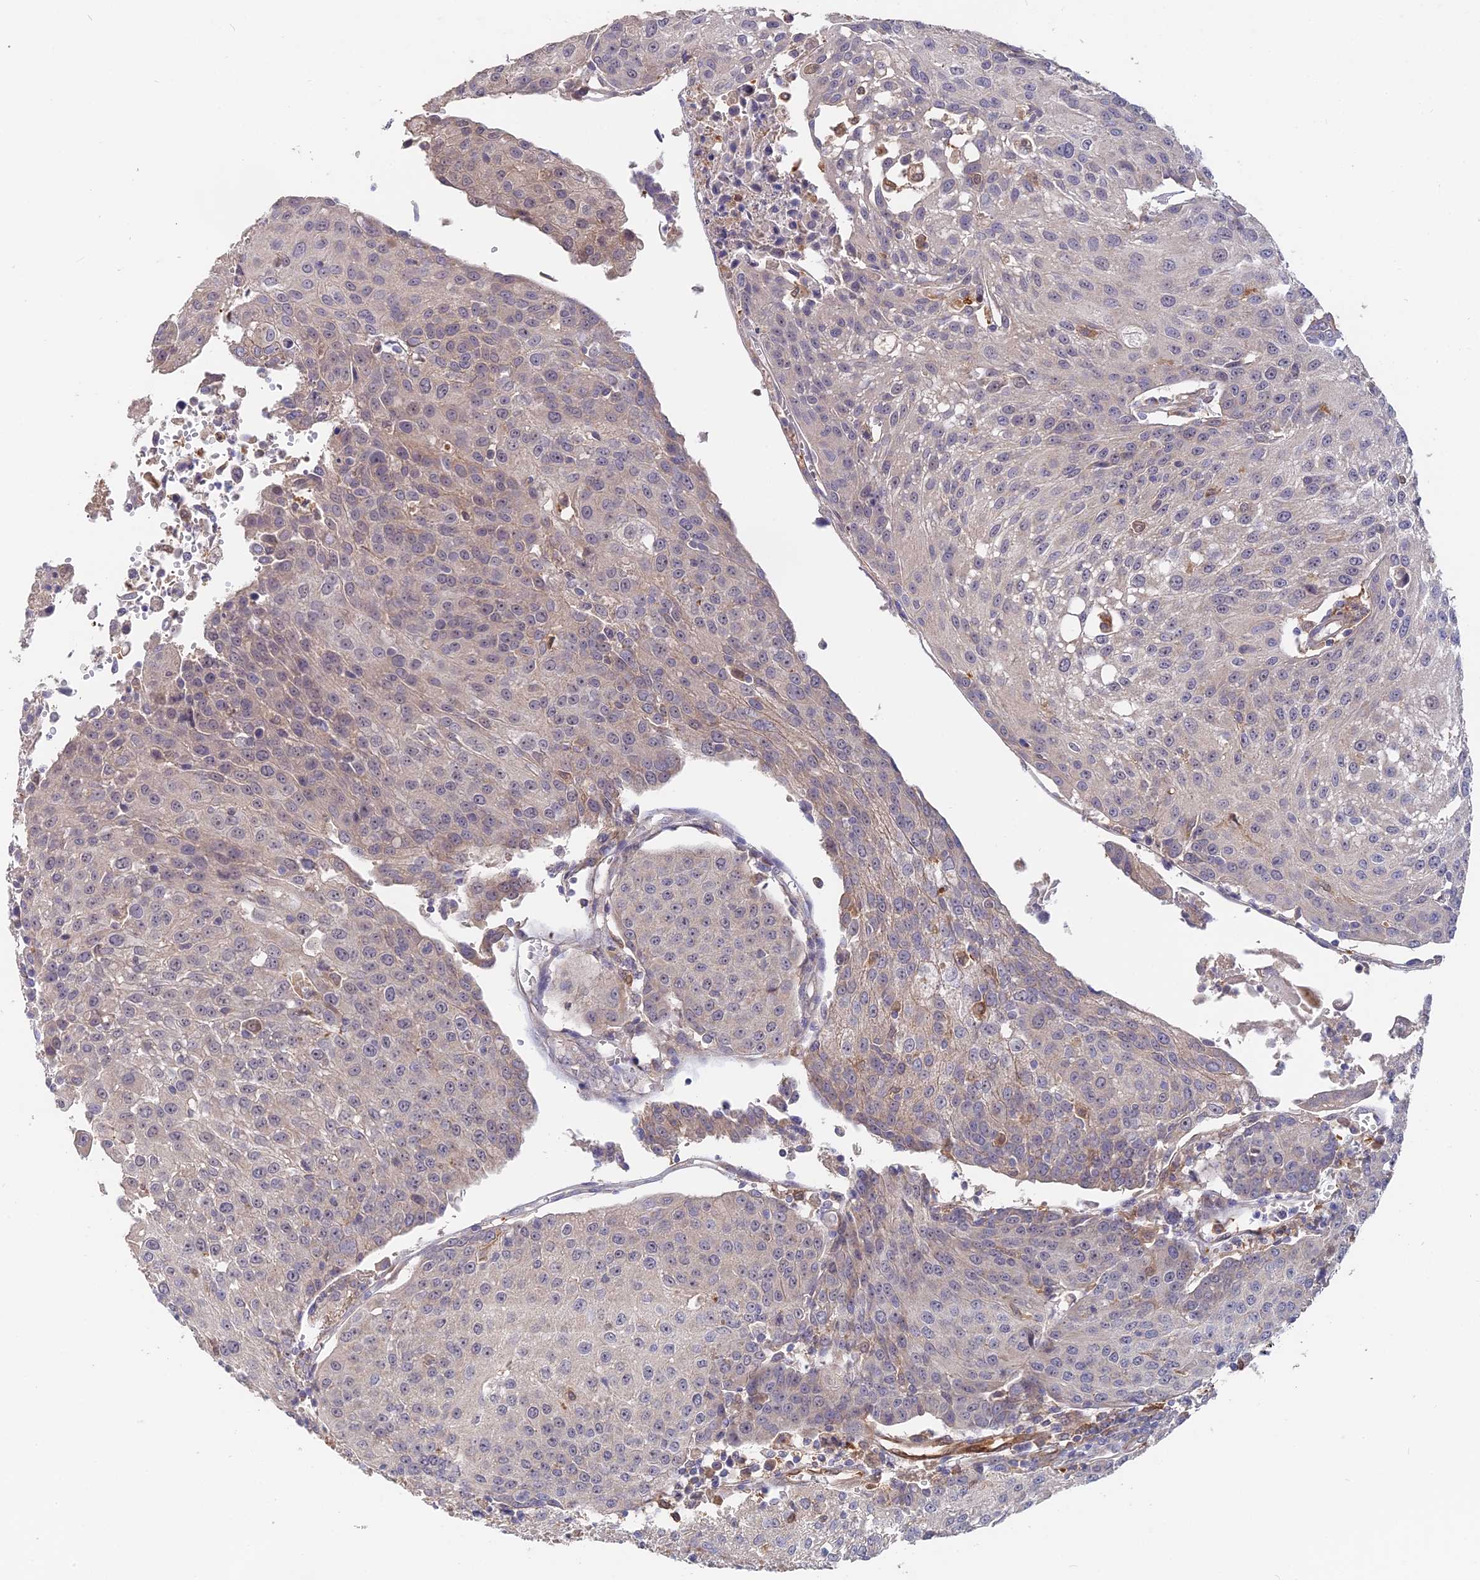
{"staining": {"intensity": "negative", "quantity": "none", "location": "none"}, "tissue": "urothelial cancer", "cell_type": "Tumor cells", "image_type": "cancer", "snomed": [{"axis": "morphology", "description": "Urothelial carcinoma, High grade"}, {"axis": "topography", "description": "Urinary bladder"}], "caption": "This is an IHC image of human high-grade urothelial carcinoma. There is no staining in tumor cells.", "gene": "SAC3D1", "patient": {"sex": "female", "age": 85}}